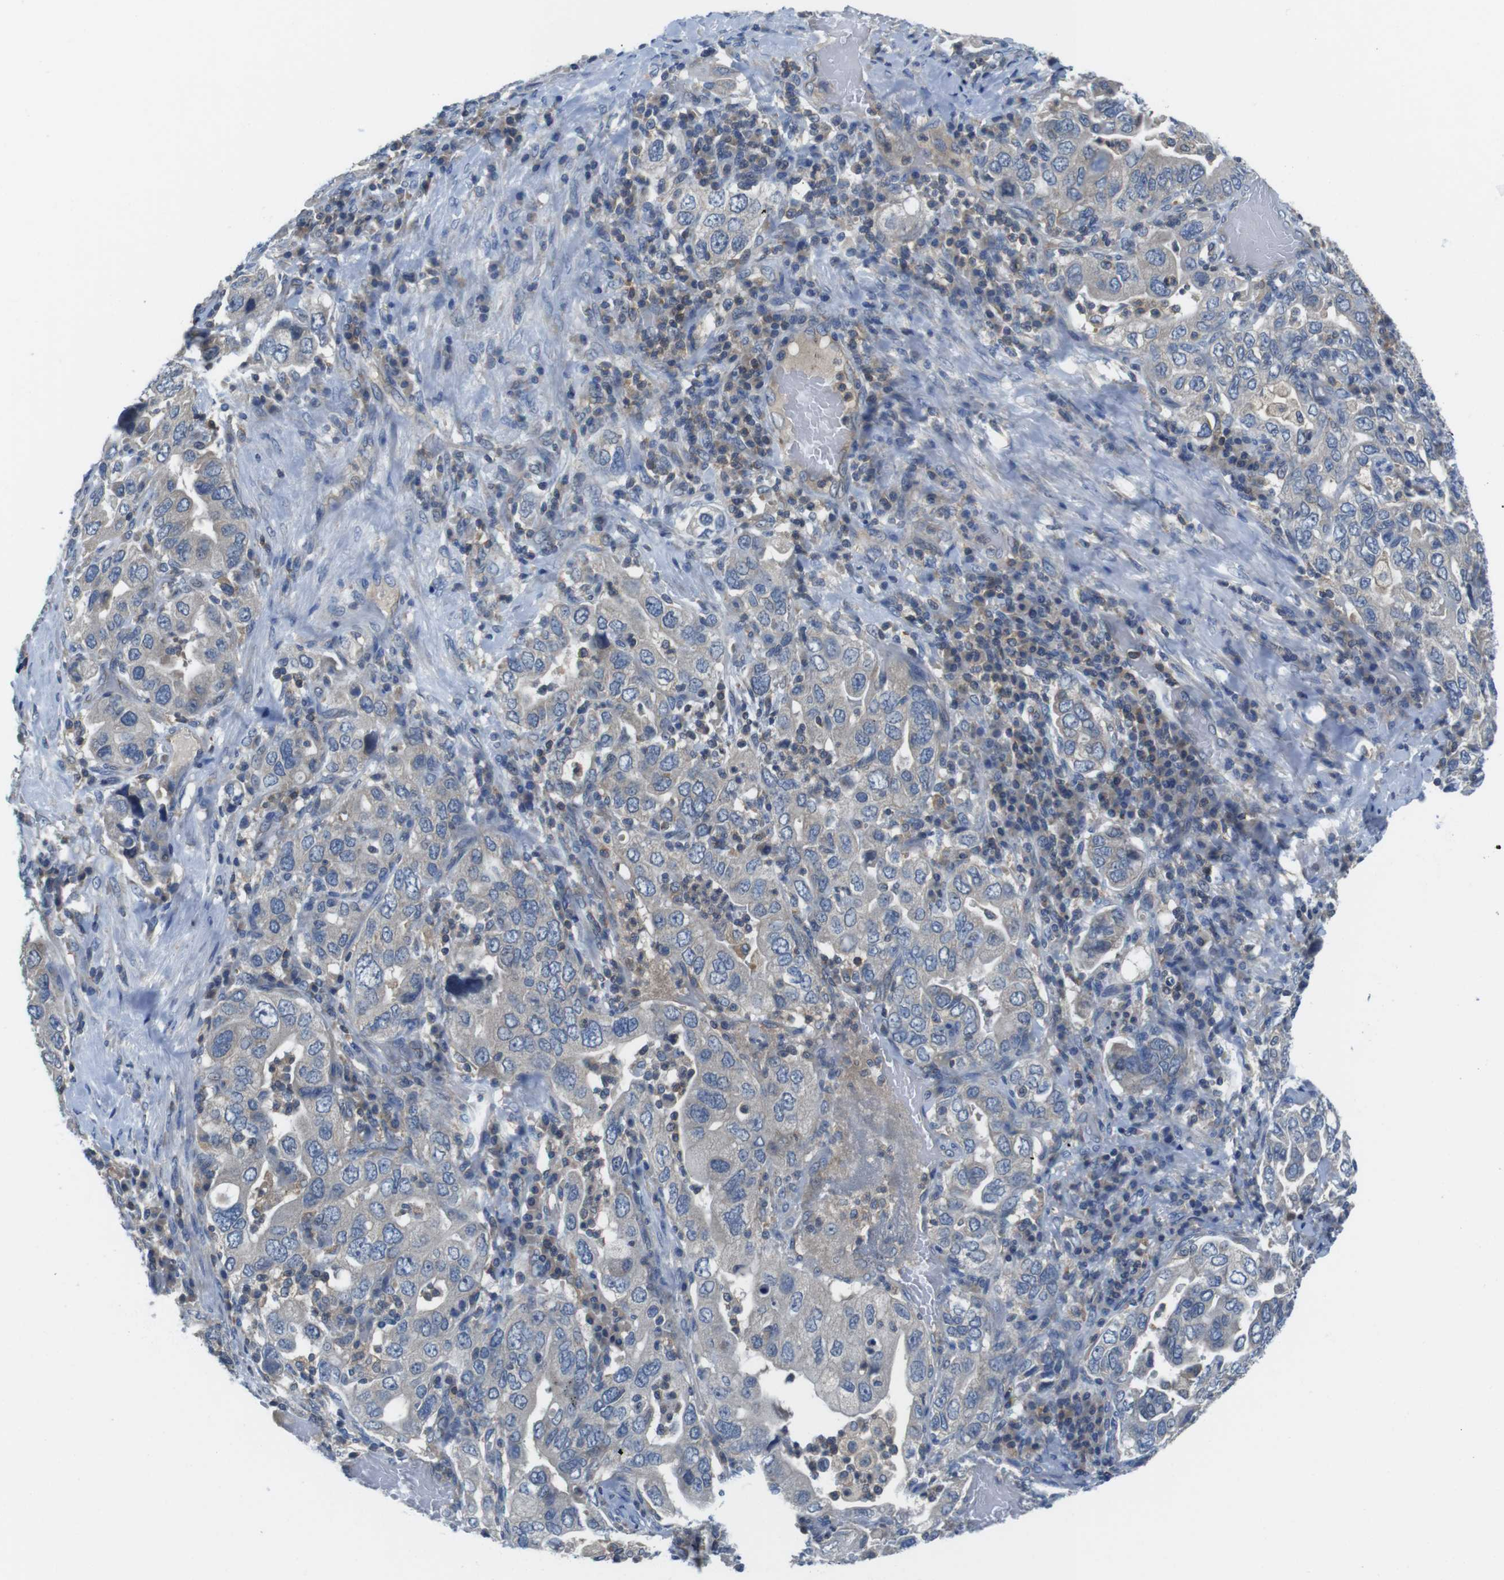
{"staining": {"intensity": "negative", "quantity": "none", "location": "none"}, "tissue": "stomach cancer", "cell_type": "Tumor cells", "image_type": "cancer", "snomed": [{"axis": "morphology", "description": "Adenocarcinoma, NOS"}, {"axis": "topography", "description": "Stomach, upper"}], "caption": "This is a micrograph of IHC staining of adenocarcinoma (stomach), which shows no expression in tumor cells.", "gene": "PIK3CD", "patient": {"sex": "male", "age": 62}}